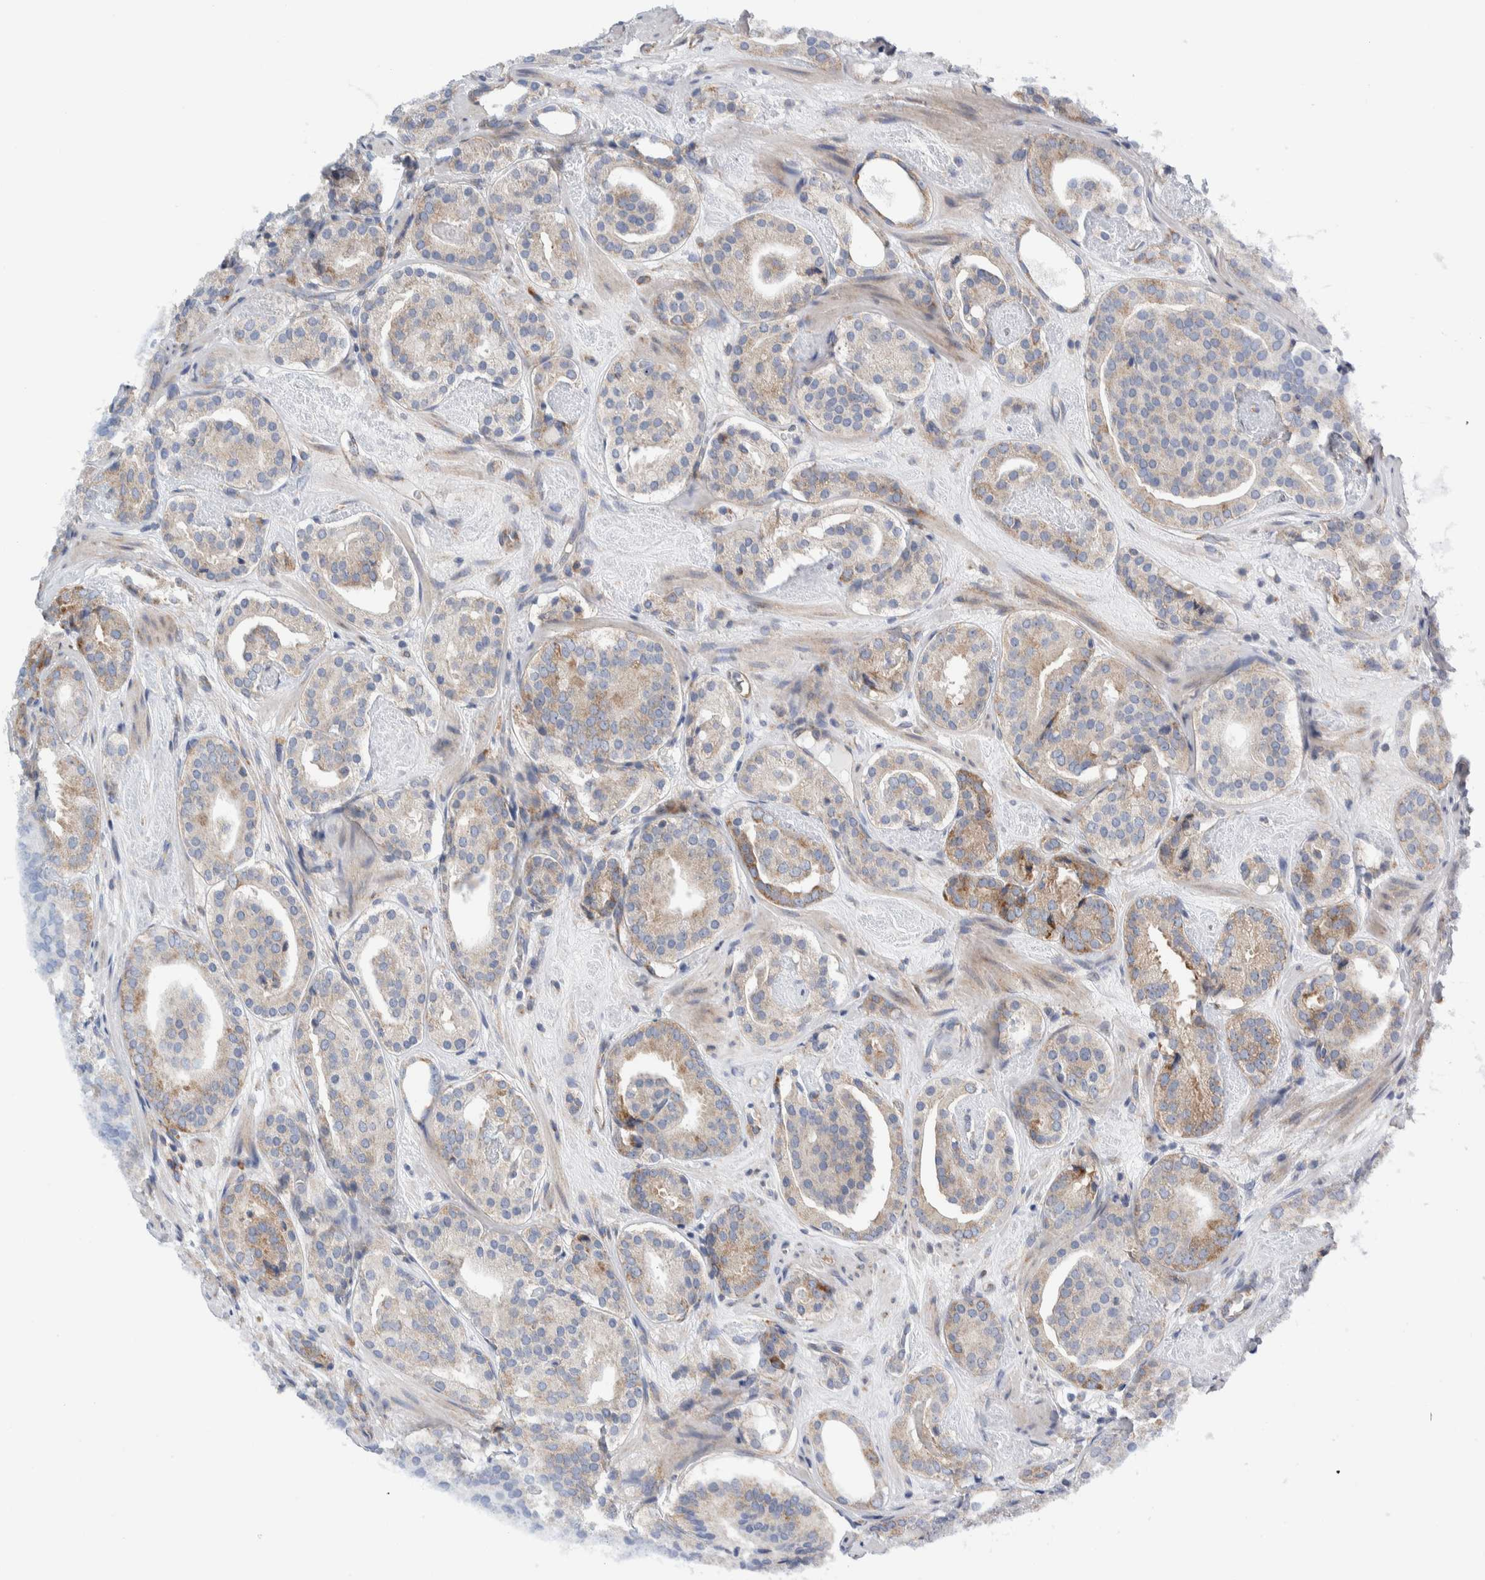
{"staining": {"intensity": "moderate", "quantity": "<25%", "location": "cytoplasmic/membranous"}, "tissue": "prostate cancer", "cell_type": "Tumor cells", "image_type": "cancer", "snomed": [{"axis": "morphology", "description": "Adenocarcinoma, Low grade"}, {"axis": "topography", "description": "Prostate"}], "caption": "Immunohistochemical staining of adenocarcinoma (low-grade) (prostate) reveals low levels of moderate cytoplasmic/membranous positivity in about <25% of tumor cells.", "gene": "RACK1", "patient": {"sex": "male", "age": 69}}